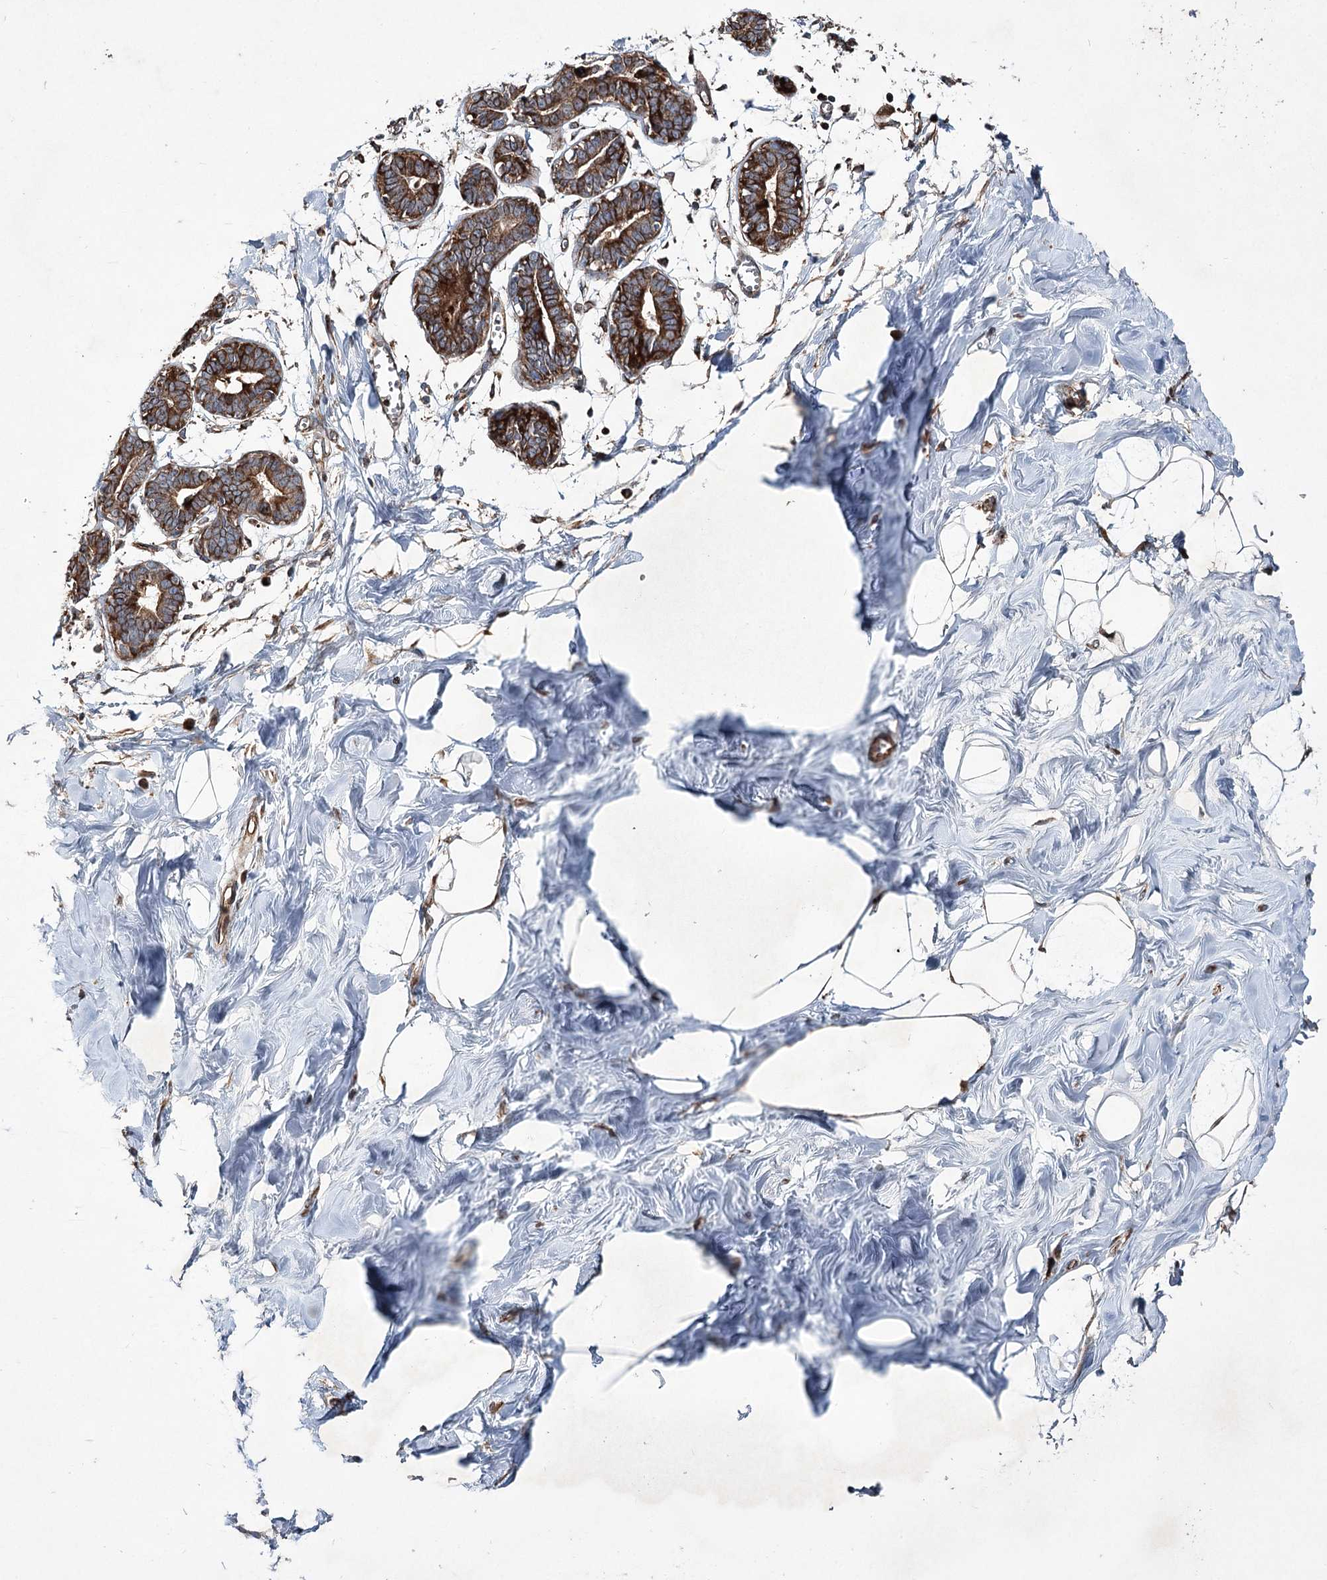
{"staining": {"intensity": "moderate", "quantity": "25%-75%", "location": "cytoplasmic/membranous"}, "tissue": "breast", "cell_type": "Adipocytes", "image_type": "normal", "snomed": [{"axis": "morphology", "description": "Normal tissue, NOS"}, {"axis": "topography", "description": "Breast"}], "caption": "The immunohistochemical stain labels moderate cytoplasmic/membranous positivity in adipocytes of unremarkable breast. The protein of interest is shown in brown color, while the nuclei are stained blue.", "gene": "SERINC5", "patient": {"sex": "female", "age": 27}}